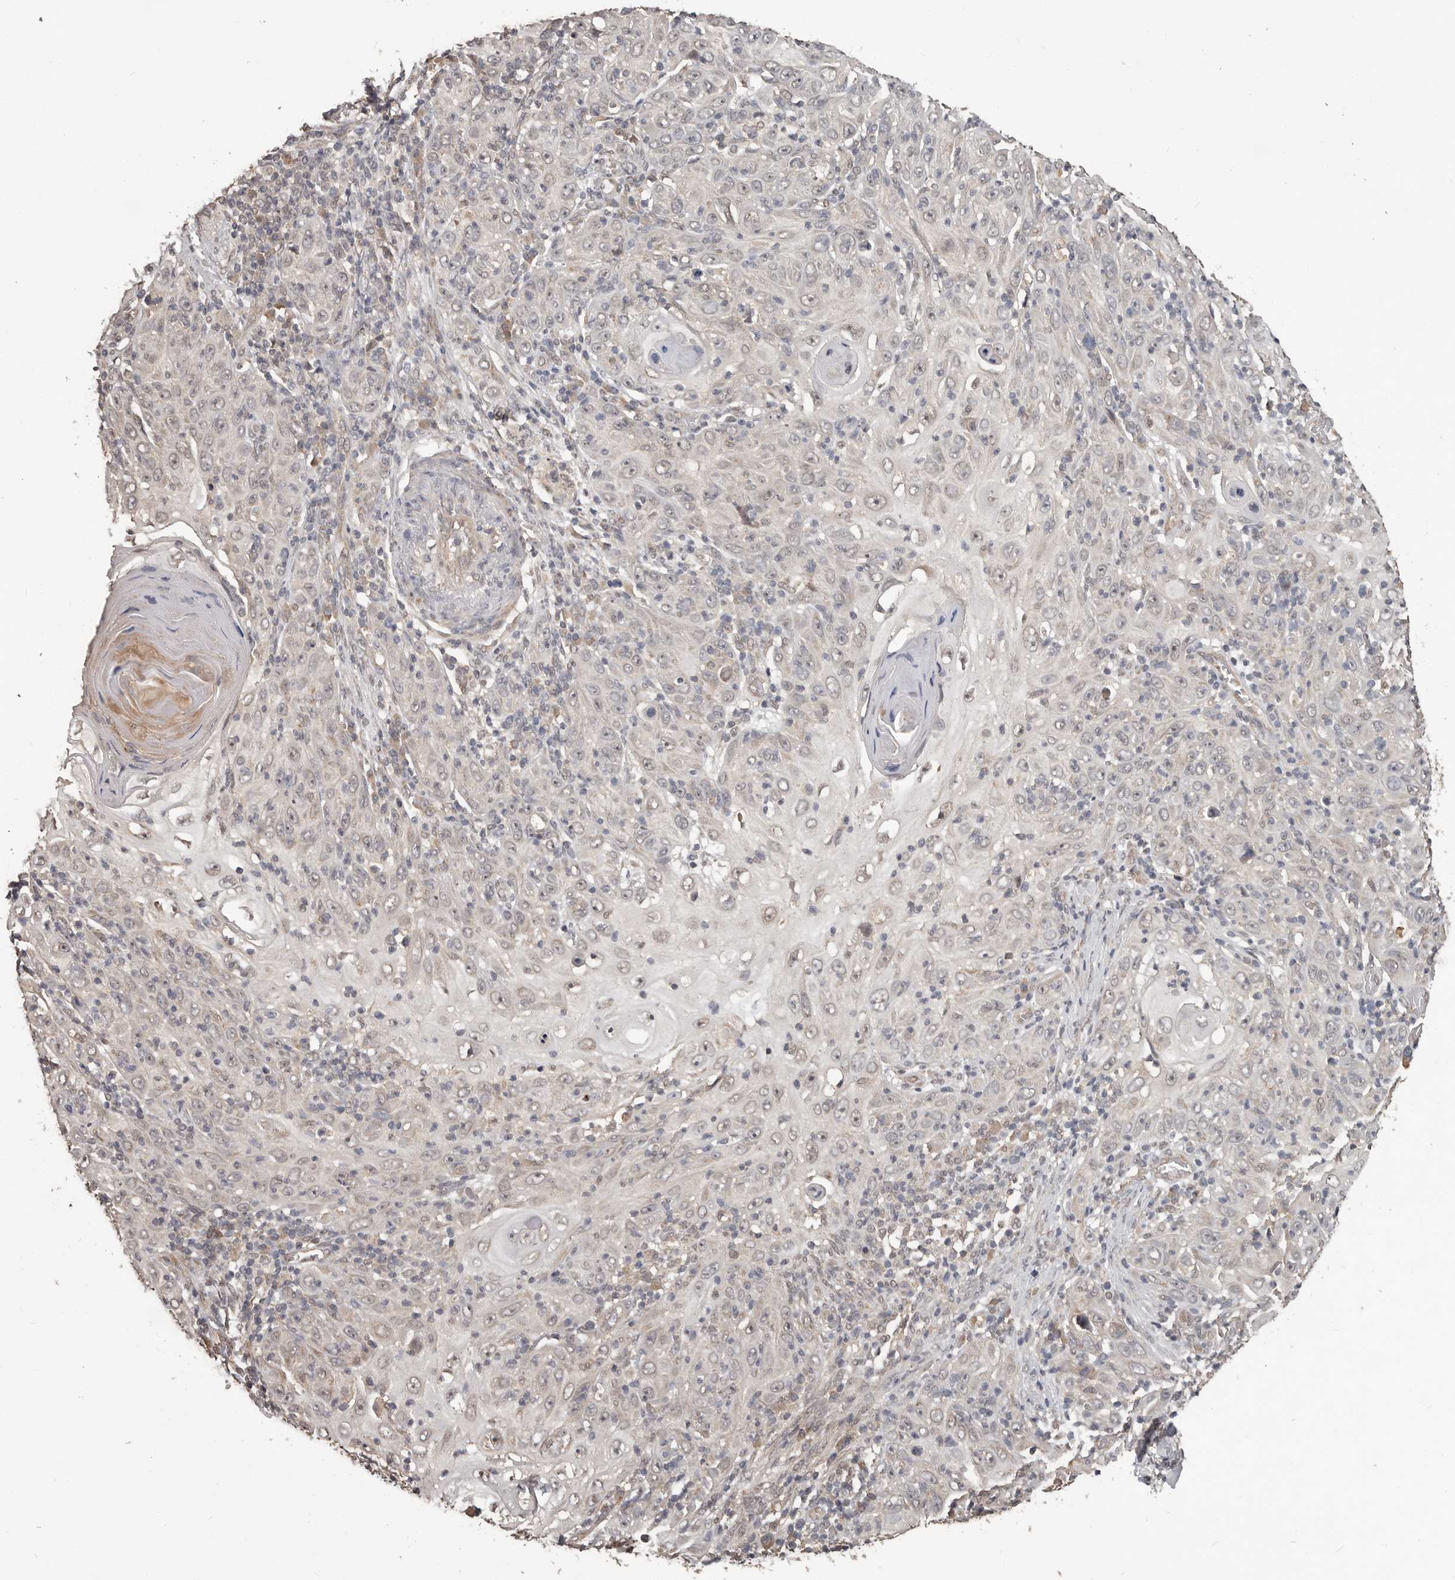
{"staining": {"intensity": "weak", "quantity": "25%-75%", "location": "nuclear"}, "tissue": "skin cancer", "cell_type": "Tumor cells", "image_type": "cancer", "snomed": [{"axis": "morphology", "description": "Squamous cell carcinoma, NOS"}, {"axis": "topography", "description": "Skin"}], "caption": "Squamous cell carcinoma (skin) stained with a brown dye demonstrates weak nuclear positive staining in approximately 25%-75% of tumor cells.", "gene": "ZFP14", "patient": {"sex": "female", "age": 88}}